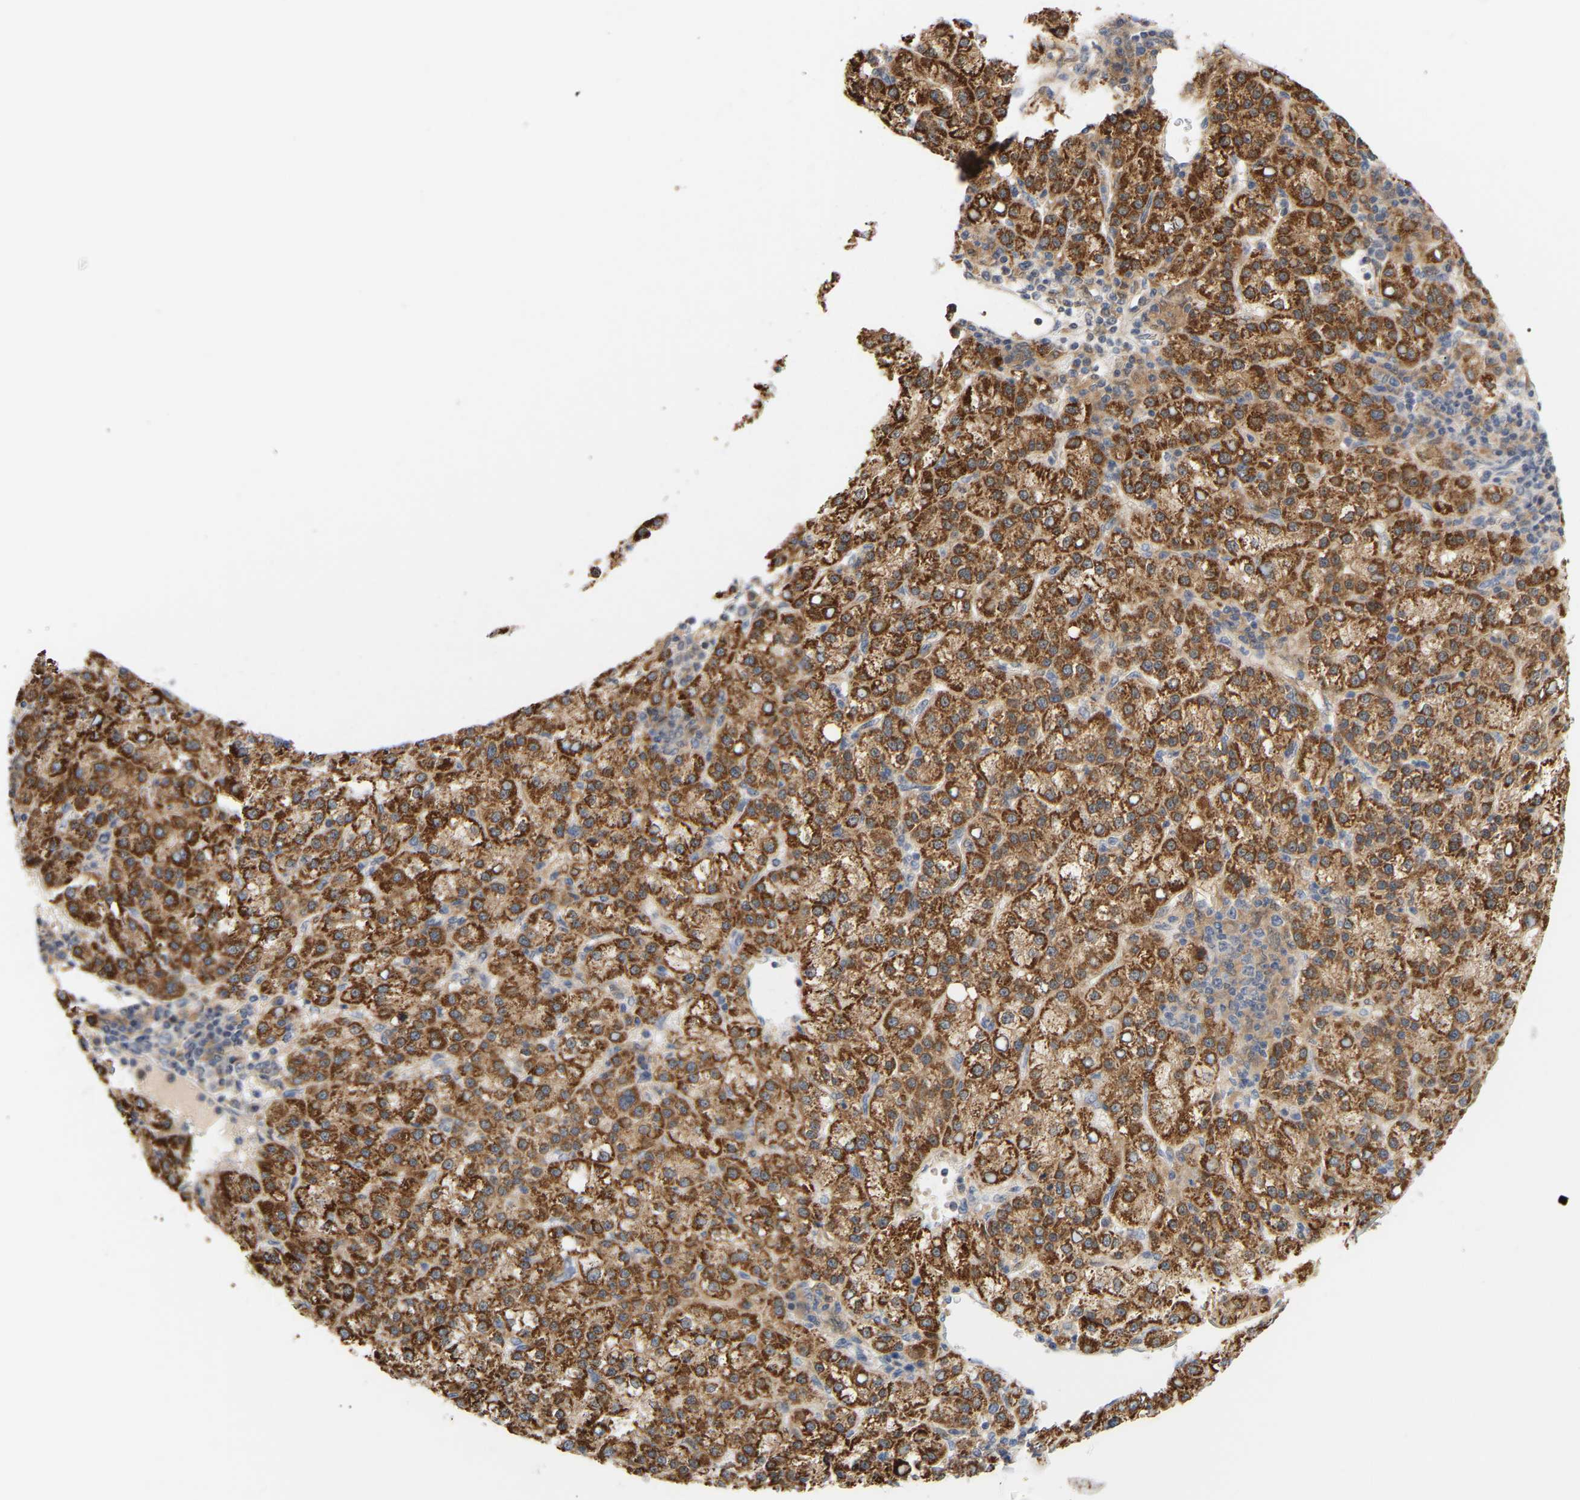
{"staining": {"intensity": "strong", "quantity": ">75%", "location": "cytoplasmic/membranous"}, "tissue": "liver cancer", "cell_type": "Tumor cells", "image_type": "cancer", "snomed": [{"axis": "morphology", "description": "Carcinoma, Hepatocellular, NOS"}, {"axis": "topography", "description": "Liver"}], "caption": "High-magnification brightfield microscopy of liver cancer stained with DAB (3,3'-diaminobenzidine) (brown) and counterstained with hematoxylin (blue). tumor cells exhibit strong cytoplasmic/membranous staining is identified in approximately>75% of cells.", "gene": "TPMT", "patient": {"sex": "female", "age": 58}}